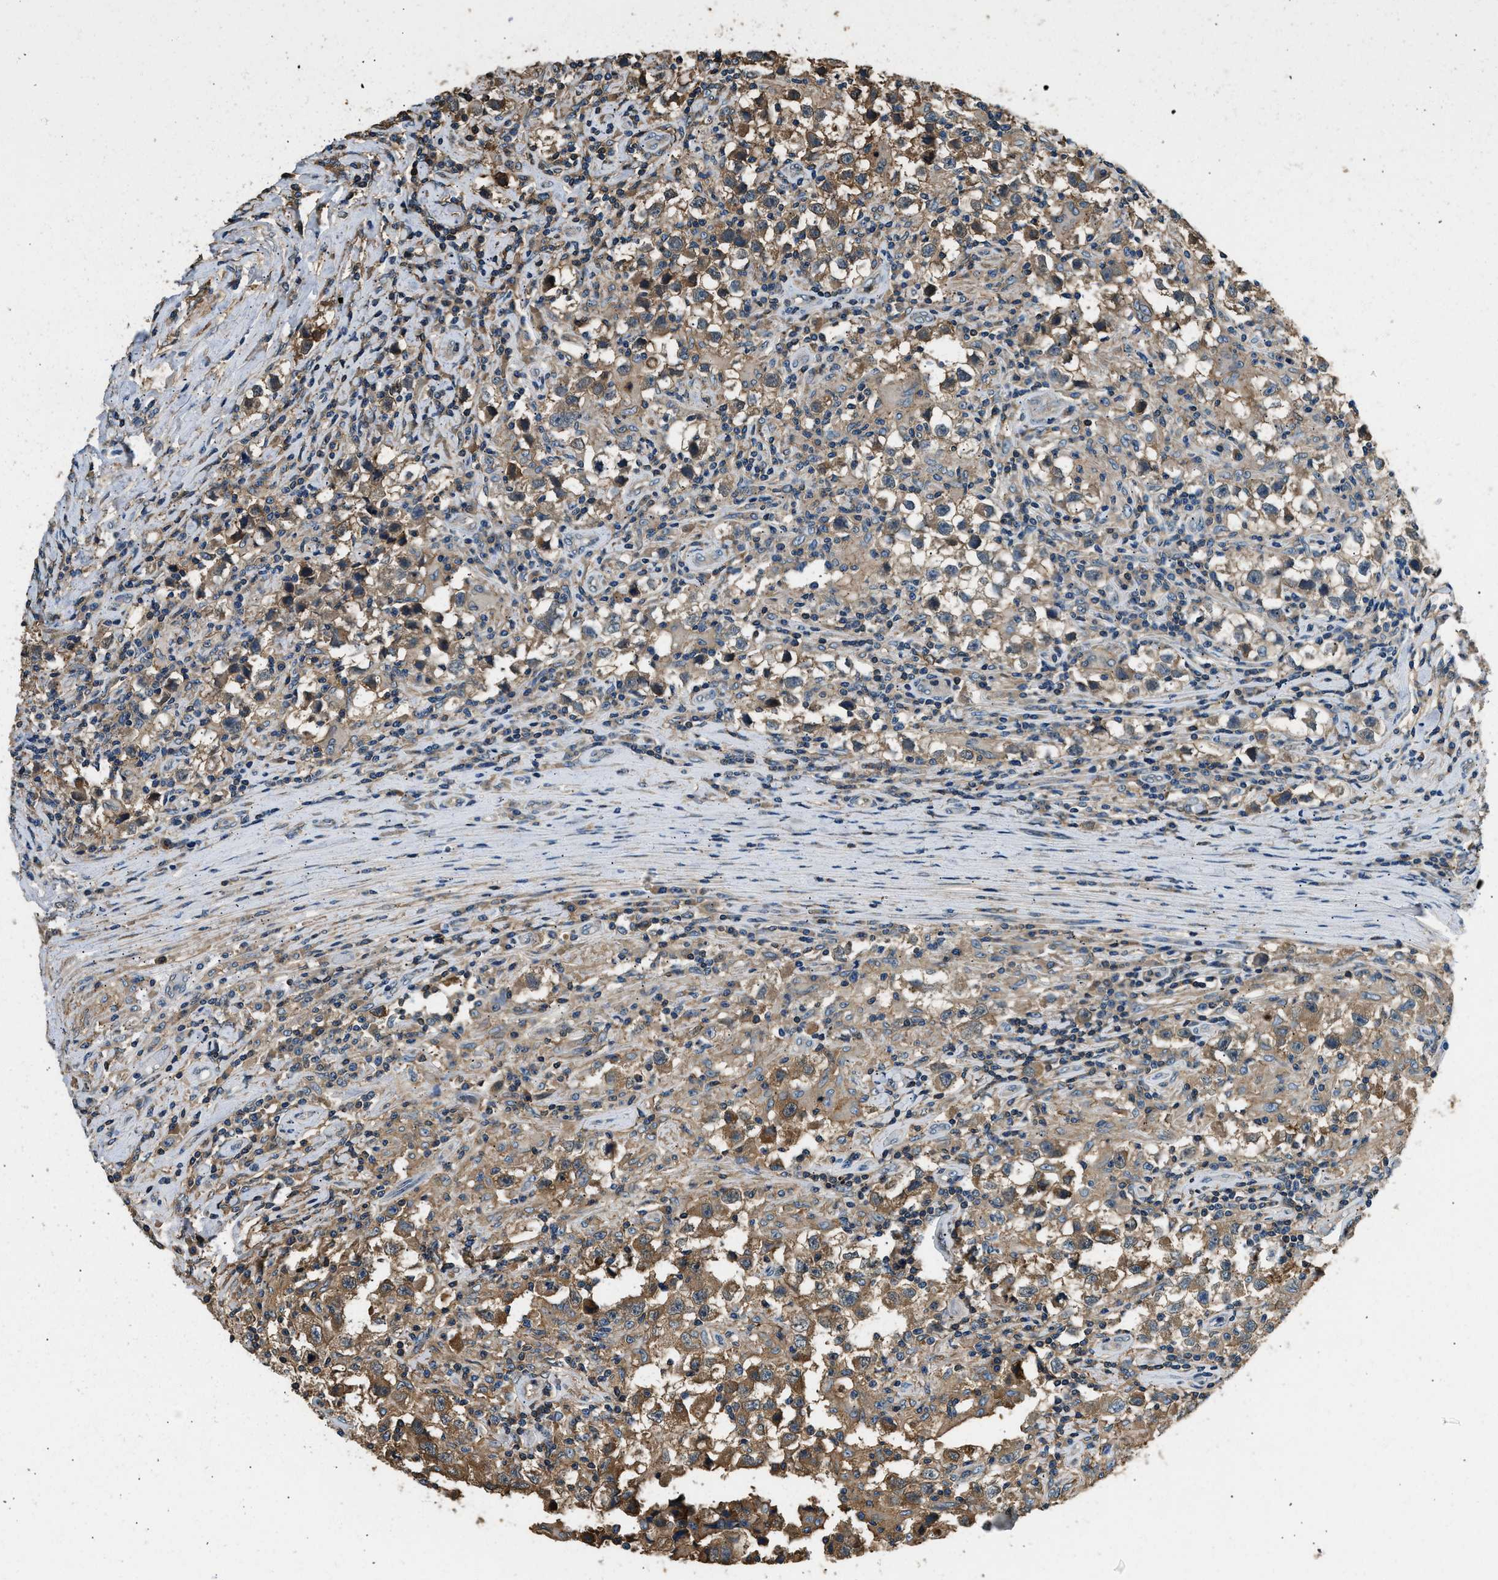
{"staining": {"intensity": "moderate", "quantity": ">75%", "location": "cytoplasmic/membranous"}, "tissue": "testis cancer", "cell_type": "Tumor cells", "image_type": "cancer", "snomed": [{"axis": "morphology", "description": "Carcinoma, Embryonal, NOS"}, {"axis": "topography", "description": "Testis"}], "caption": "An IHC micrograph of neoplastic tissue is shown. Protein staining in brown labels moderate cytoplasmic/membranous positivity in testis cancer within tumor cells.", "gene": "ANXA3", "patient": {"sex": "male", "age": 21}}